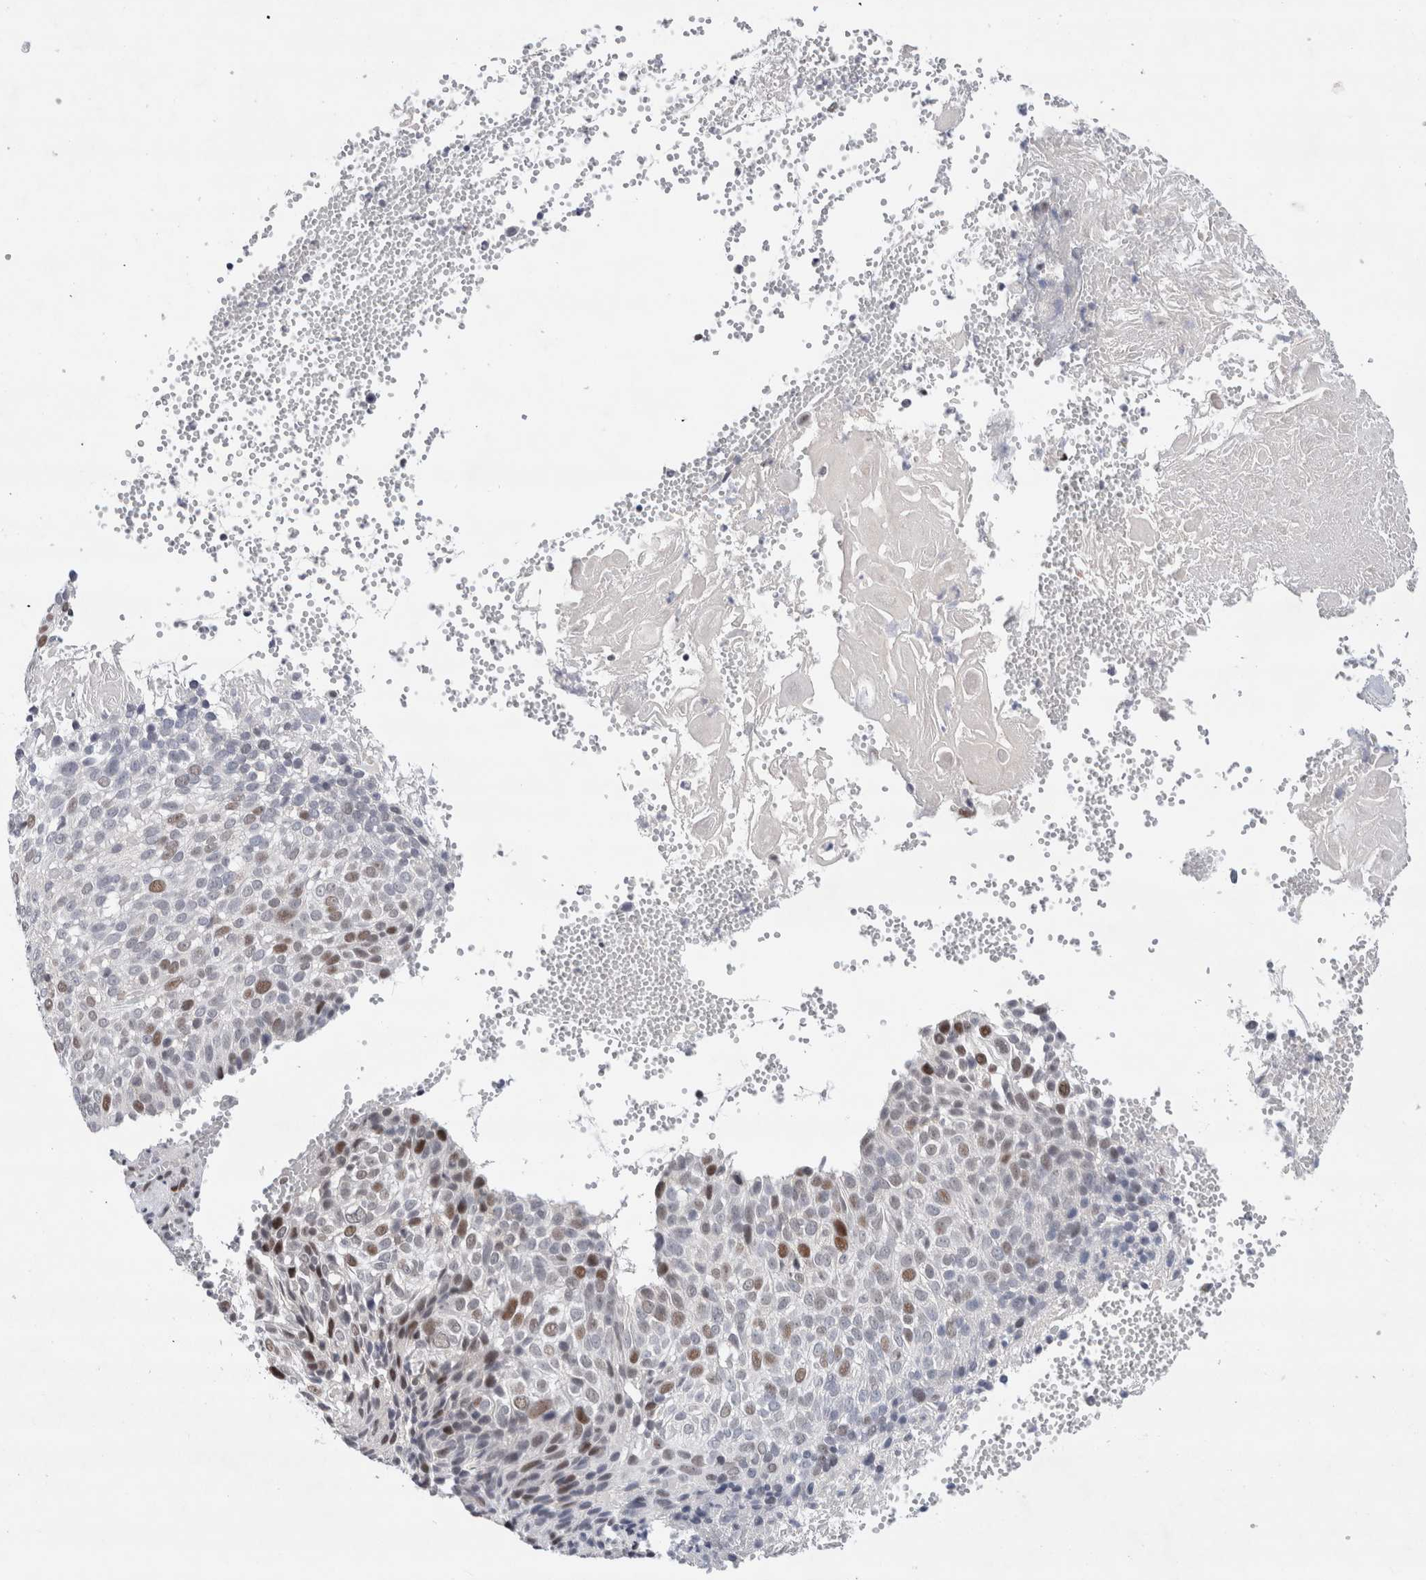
{"staining": {"intensity": "strong", "quantity": "<25%", "location": "nuclear"}, "tissue": "cervical cancer", "cell_type": "Tumor cells", "image_type": "cancer", "snomed": [{"axis": "morphology", "description": "Squamous cell carcinoma, NOS"}, {"axis": "topography", "description": "Cervix"}], "caption": "Immunohistochemical staining of human cervical cancer (squamous cell carcinoma) displays strong nuclear protein expression in about <25% of tumor cells. (DAB (3,3'-diaminobenzidine) = brown stain, brightfield microscopy at high magnification).", "gene": "KNL1", "patient": {"sex": "female", "age": 74}}